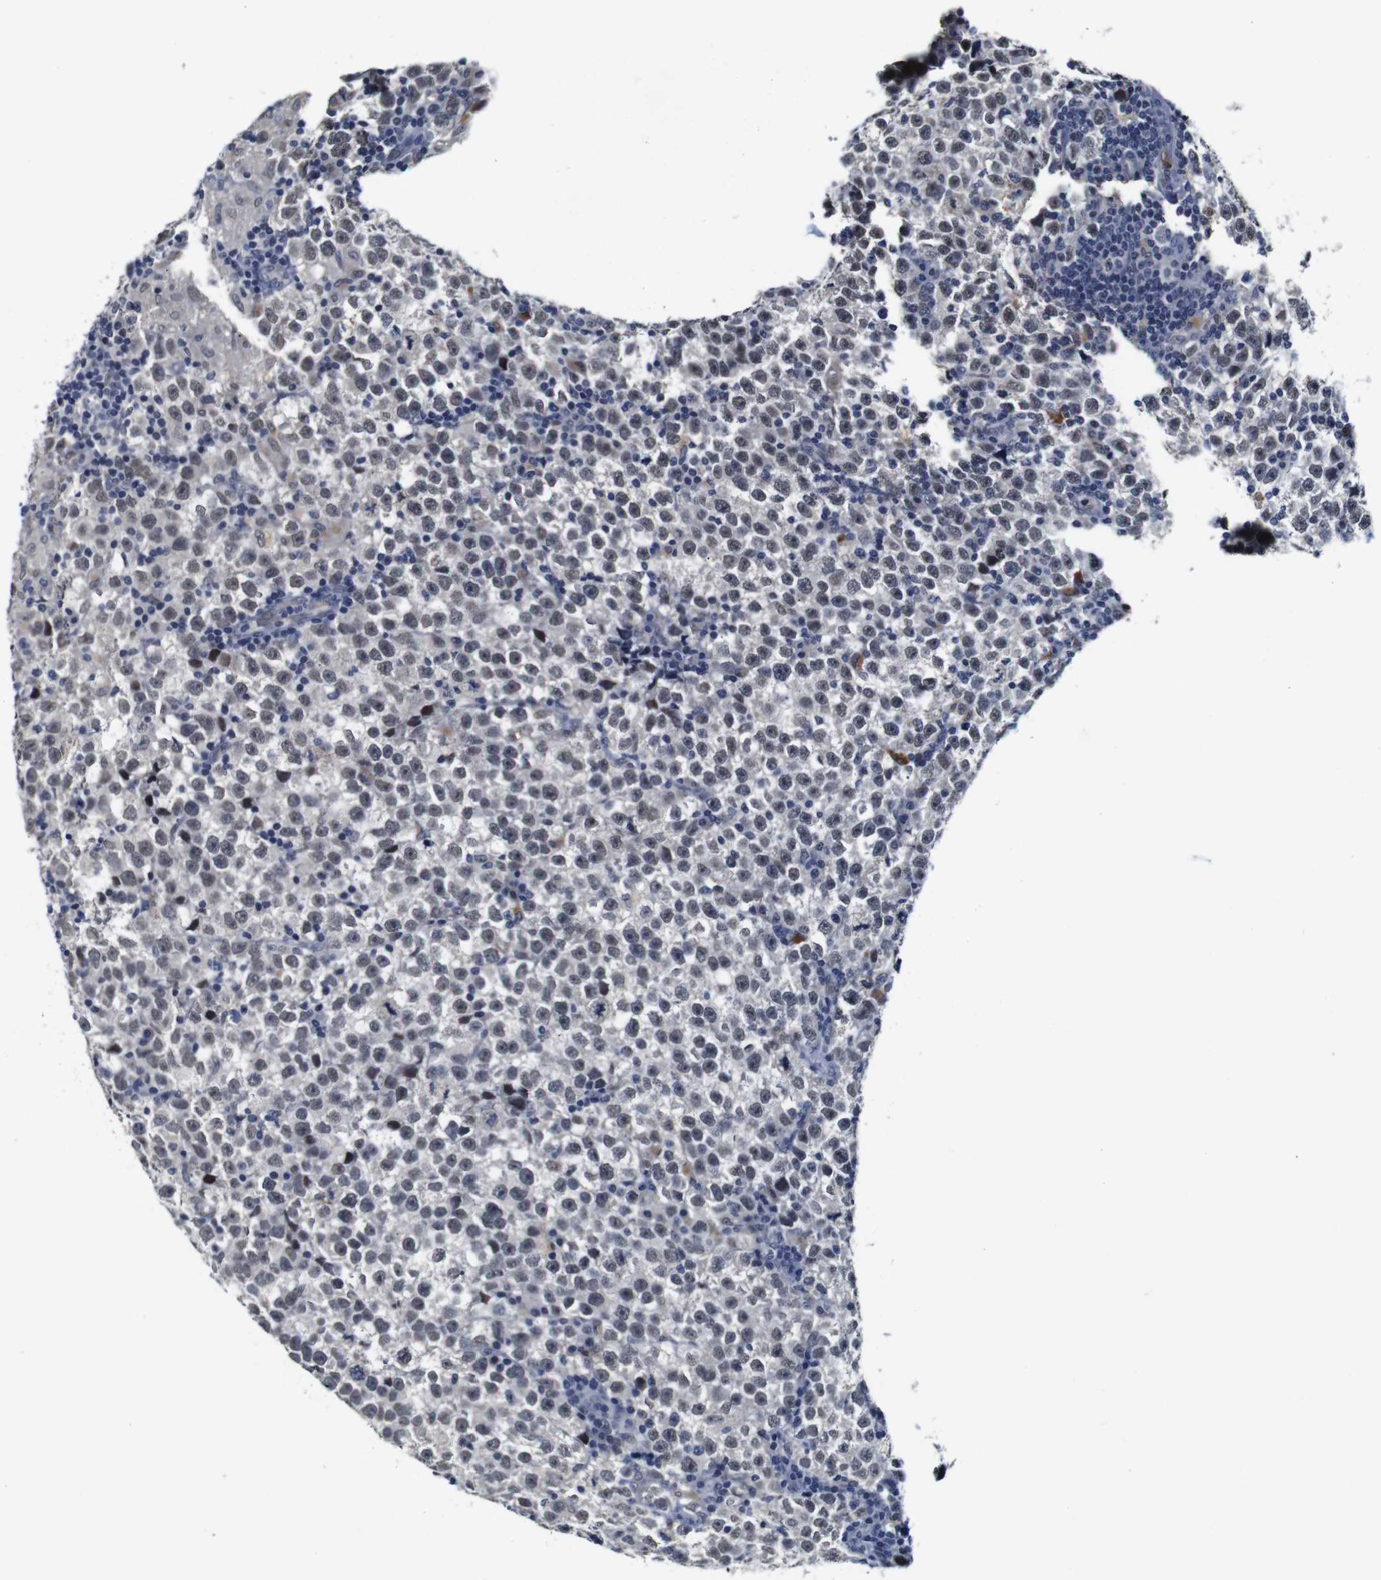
{"staining": {"intensity": "weak", "quantity": ">75%", "location": "nuclear"}, "tissue": "testis cancer", "cell_type": "Tumor cells", "image_type": "cancer", "snomed": [{"axis": "morphology", "description": "Seminoma, NOS"}, {"axis": "topography", "description": "Testis"}], "caption": "Seminoma (testis) tissue demonstrates weak nuclear positivity in approximately >75% of tumor cells", "gene": "NTRK3", "patient": {"sex": "male", "age": 43}}